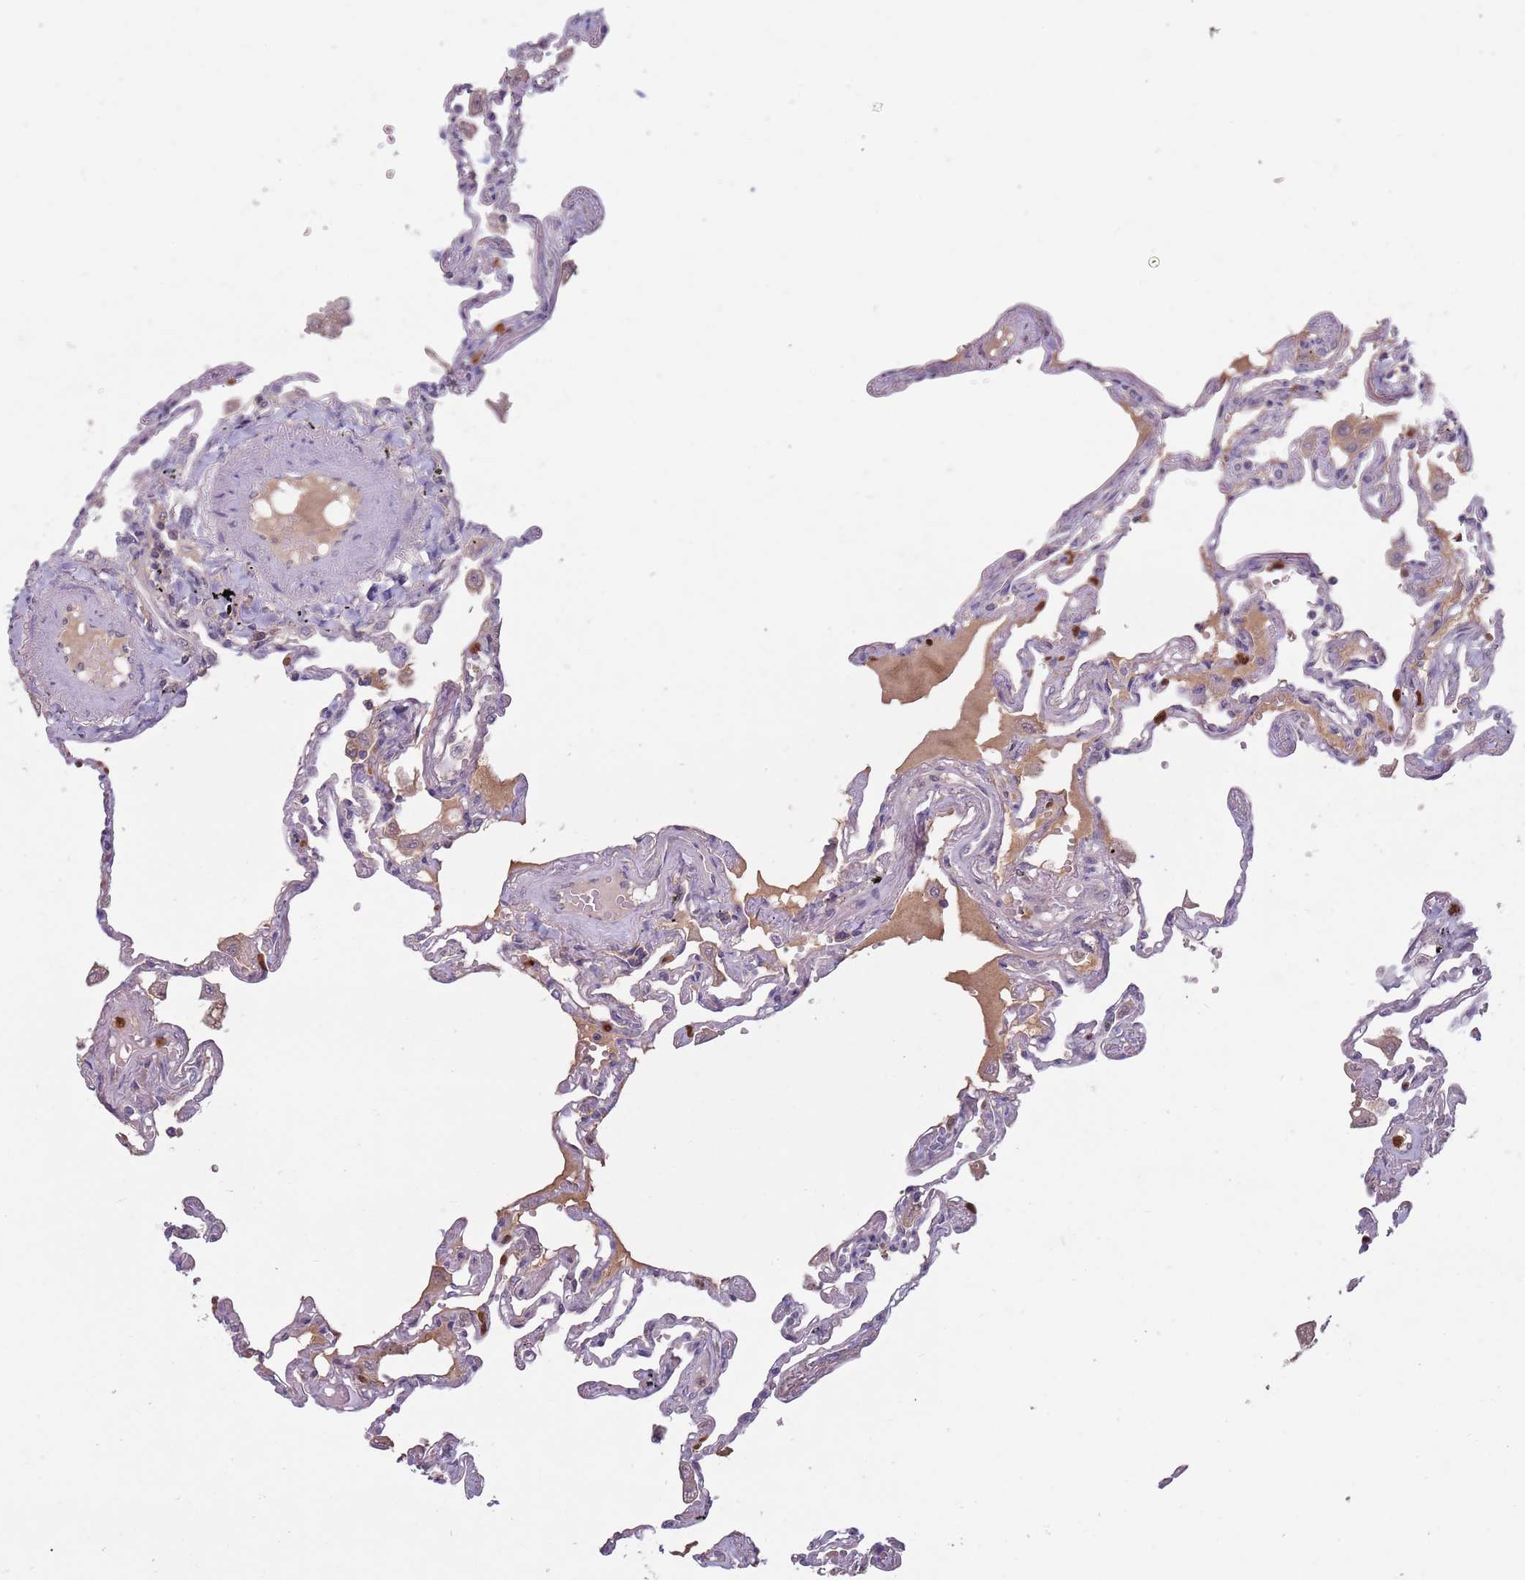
{"staining": {"intensity": "negative", "quantity": "none", "location": "none"}, "tissue": "lung", "cell_type": "Alveolar cells", "image_type": "normal", "snomed": [{"axis": "morphology", "description": "Normal tissue, NOS"}, {"axis": "topography", "description": "Lung"}], "caption": "An immunohistochemistry photomicrograph of unremarkable lung is shown. There is no staining in alveolar cells of lung.", "gene": "TYW1B", "patient": {"sex": "female", "age": 67}}